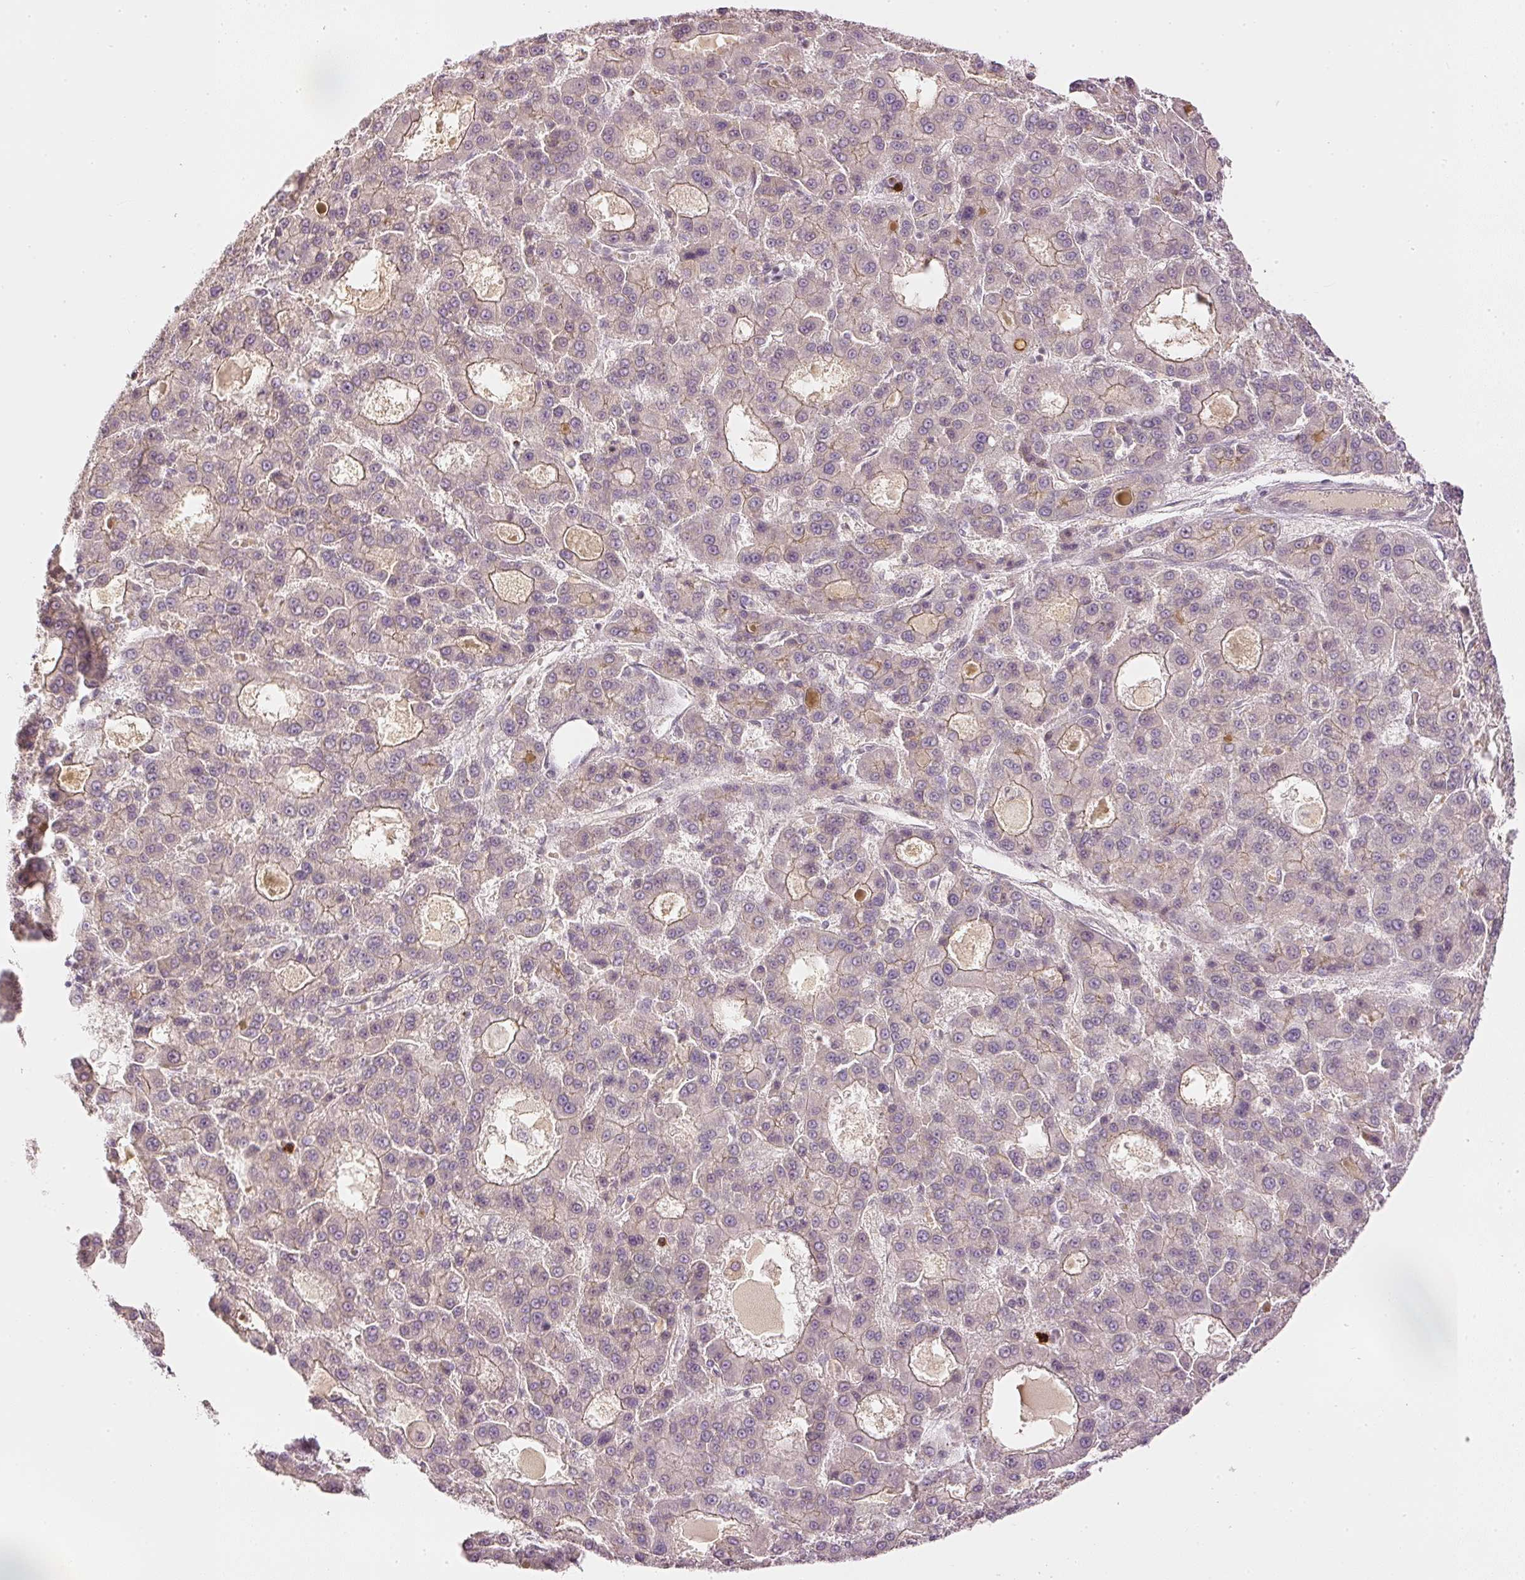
{"staining": {"intensity": "moderate", "quantity": "25%-75%", "location": "cytoplasmic/membranous"}, "tissue": "liver cancer", "cell_type": "Tumor cells", "image_type": "cancer", "snomed": [{"axis": "morphology", "description": "Carcinoma, Hepatocellular, NOS"}, {"axis": "topography", "description": "Liver"}], "caption": "Moderate cytoplasmic/membranous protein positivity is present in approximately 25%-75% of tumor cells in liver cancer. Ihc stains the protein in brown and the nuclei are stained blue.", "gene": "GZMA", "patient": {"sex": "male", "age": 70}}